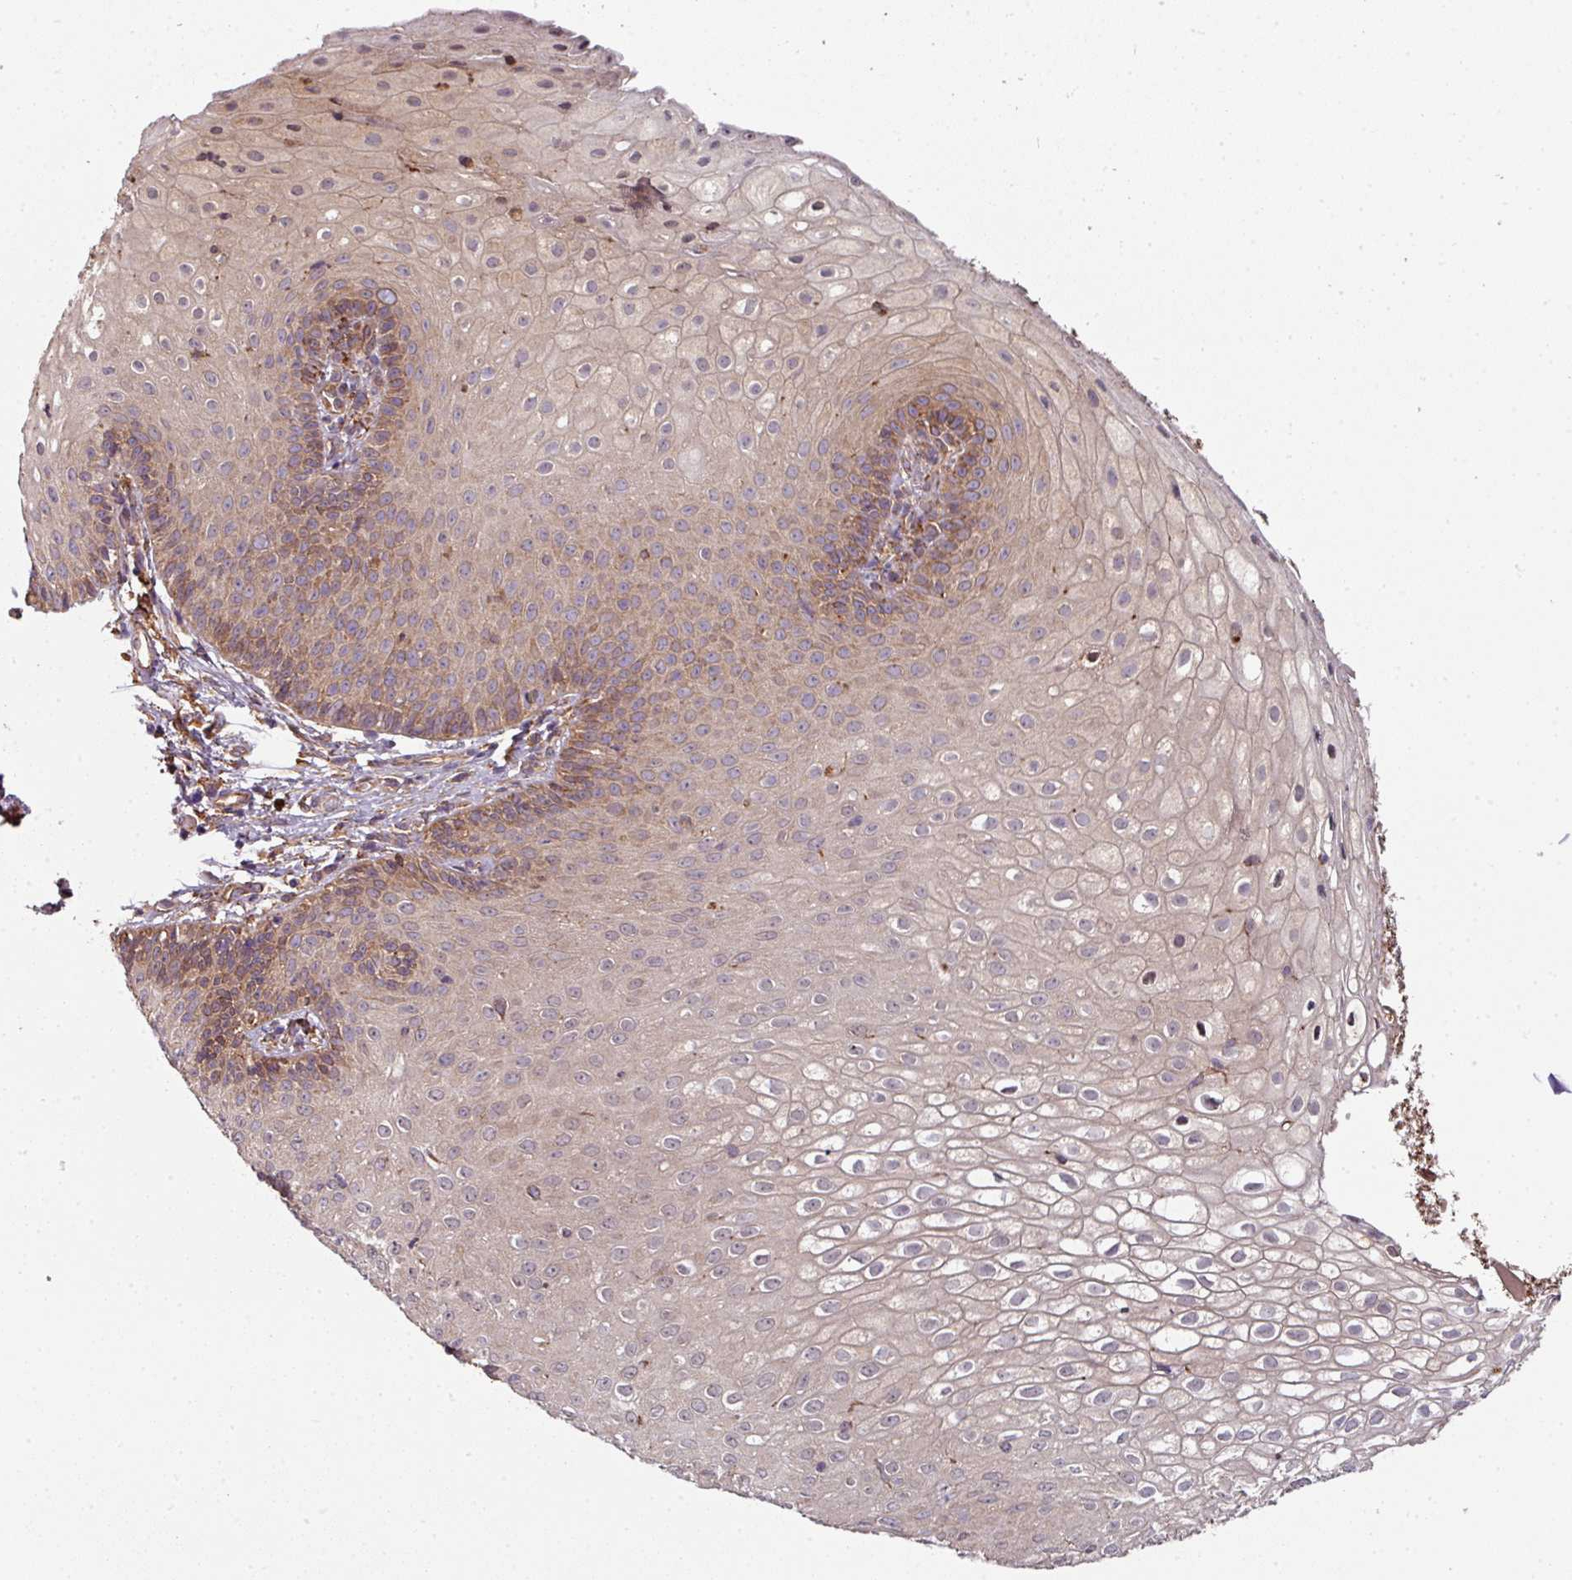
{"staining": {"intensity": "moderate", "quantity": "25%-75%", "location": "cytoplasmic/membranous"}, "tissue": "skin", "cell_type": "Epidermal cells", "image_type": "normal", "snomed": [{"axis": "morphology", "description": "Normal tissue, NOS"}, {"axis": "topography", "description": "Anal"}], "caption": "Human skin stained for a protein (brown) displays moderate cytoplasmic/membranous positive staining in about 25%-75% of epidermal cells.", "gene": "FAT4", "patient": {"sex": "male", "age": 80}}